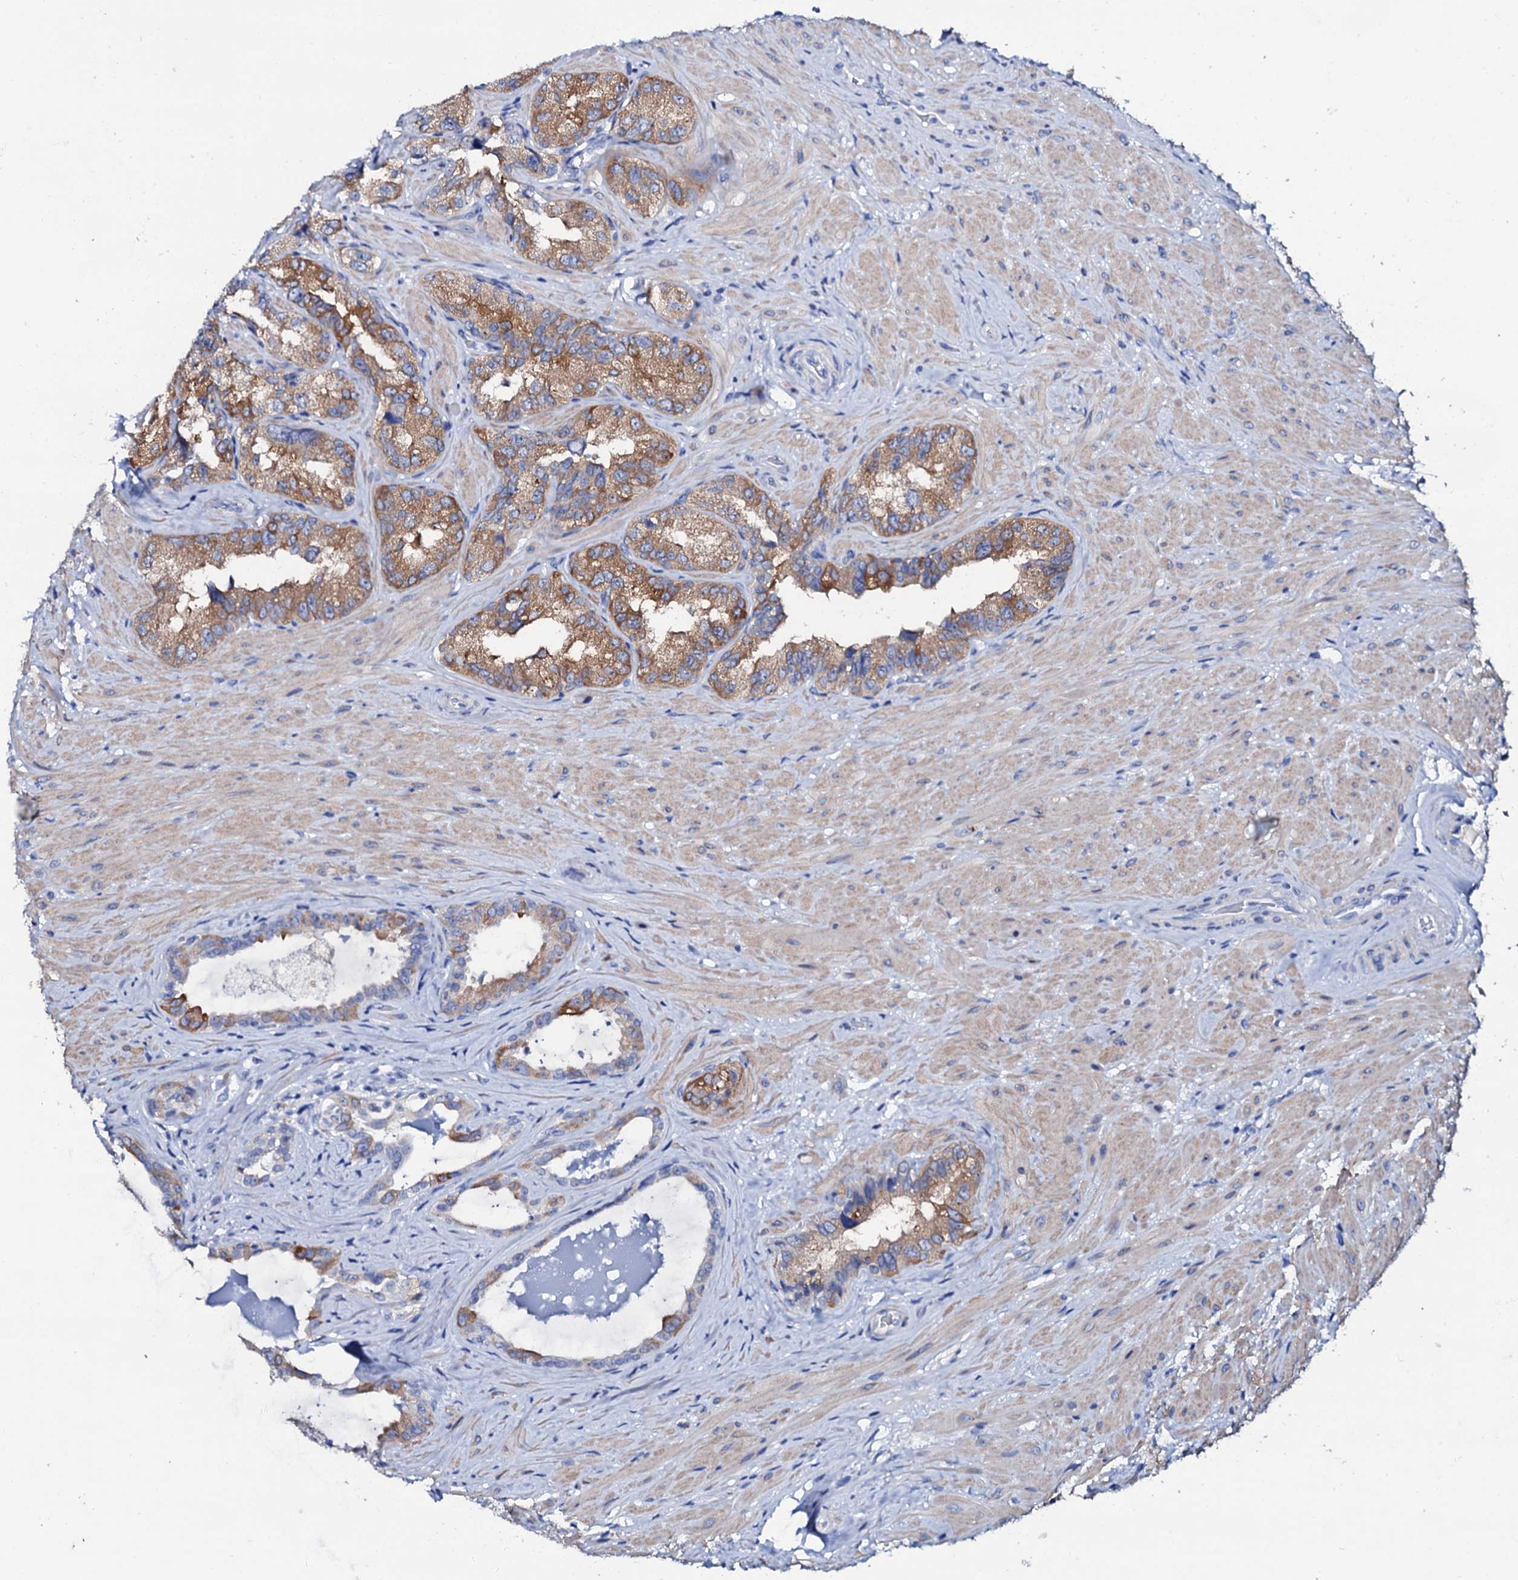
{"staining": {"intensity": "moderate", "quantity": ">75%", "location": "cytoplasmic/membranous"}, "tissue": "seminal vesicle", "cell_type": "Glandular cells", "image_type": "normal", "snomed": [{"axis": "morphology", "description": "Normal tissue, NOS"}, {"axis": "topography", "description": "Seminal veicle"}, {"axis": "topography", "description": "Peripheral nerve tissue"}], "caption": "Immunohistochemistry image of normal seminal vesicle: seminal vesicle stained using IHC exhibits medium levels of moderate protein expression localized specifically in the cytoplasmic/membranous of glandular cells, appearing as a cytoplasmic/membranous brown color.", "gene": "GLB1L3", "patient": {"sex": "male", "age": 67}}